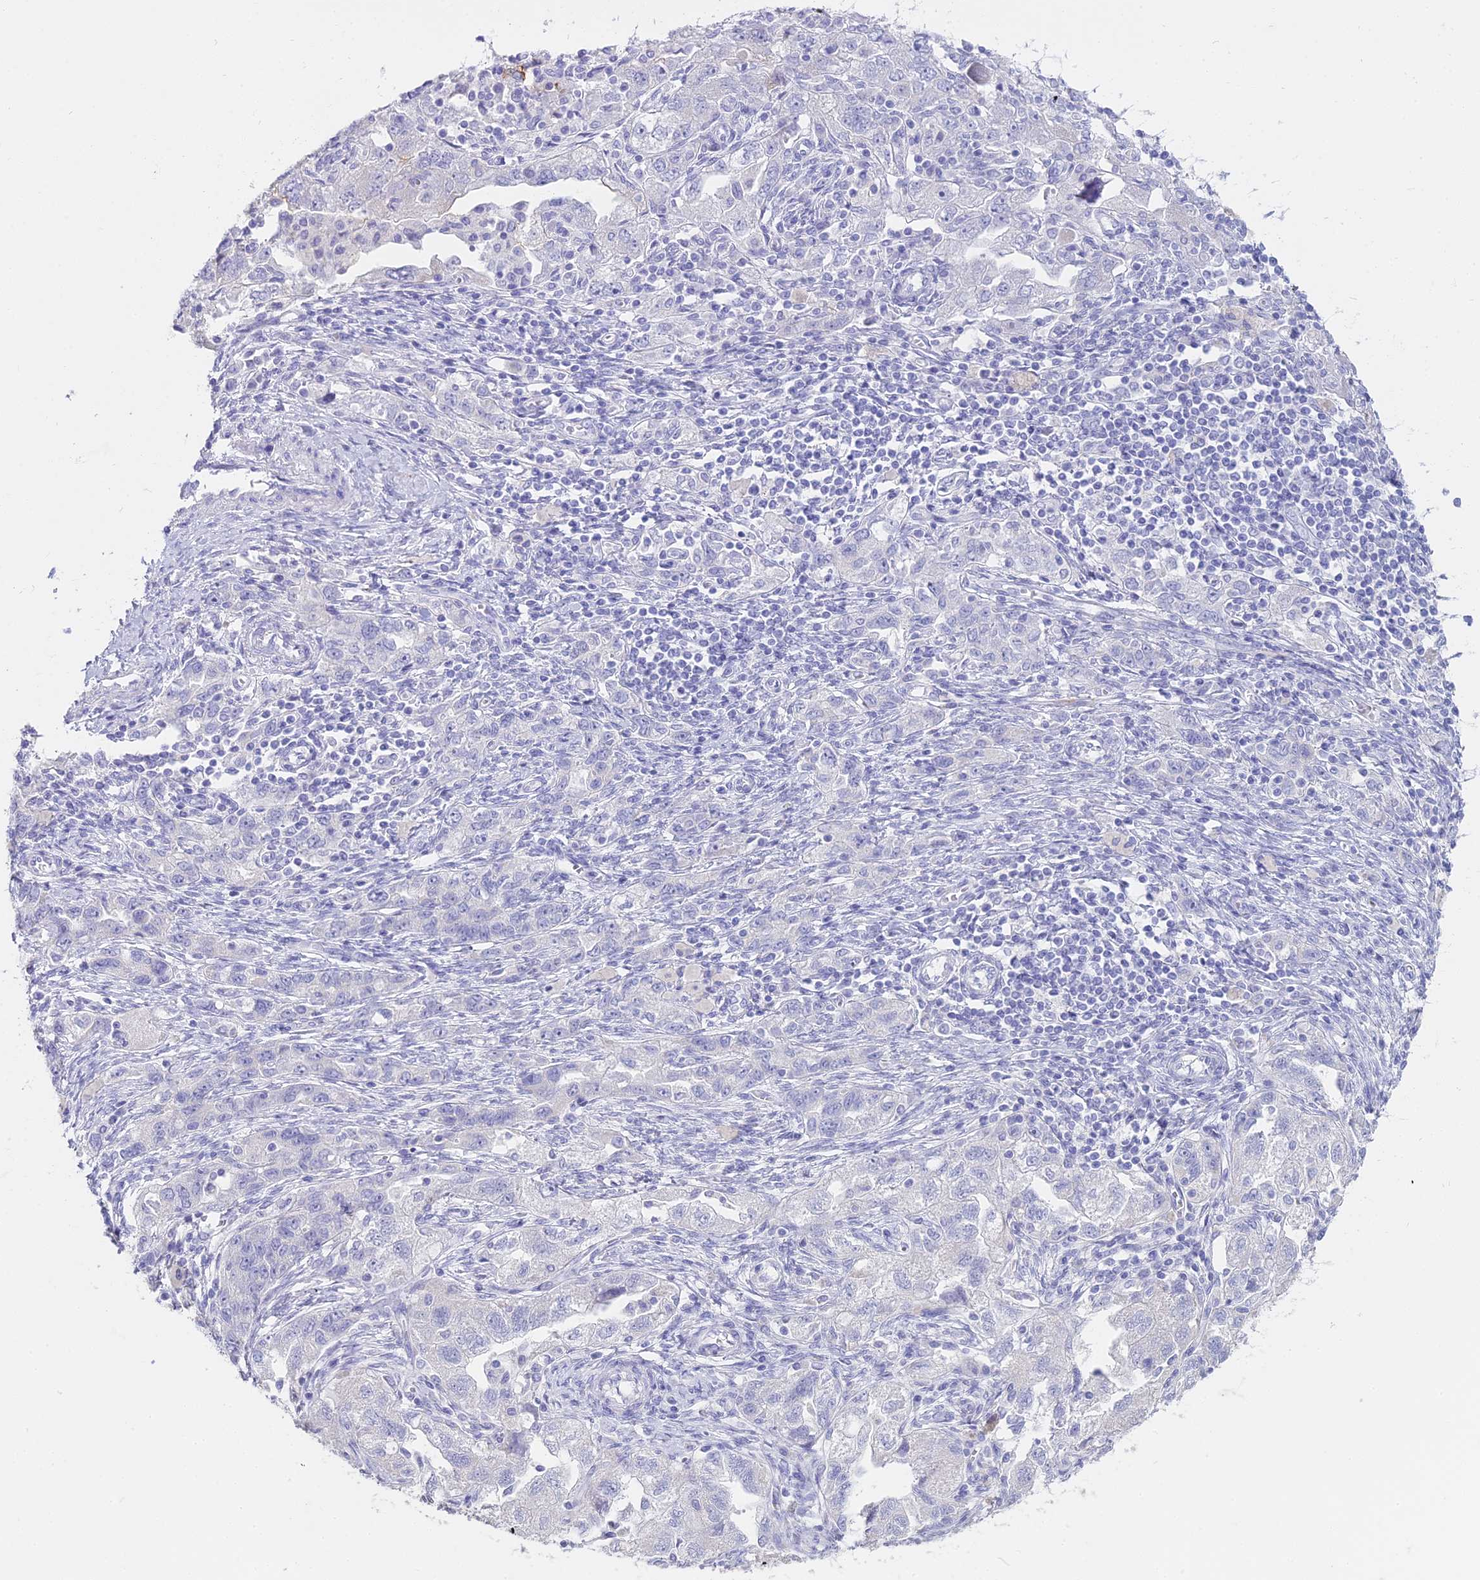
{"staining": {"intensity": "strong", "quantity": "<25%", "location": "cytoplasmic/membranous"}, "tissue": "ovarian cancer", "cell_type": "Tumor cells", "image_type": "cancer", "snomed": [{"axis": "morphology", "description": "Carcinoma, NOS"}, {"axis": "morphology", "description": "Cystadenocarcinoma, serous, NOS"}, {"axis": "topography", "description": "Ovary"}], "caption": "Immunohistochemistry (DAB (3,3'-diaminobenzidine)) staining of ovarian cancer (carcinoma) reveals strong cytoplasmic/membranous protein staining in about <25% of tumor cells.", "gene": "ALPP", "patient": {"sex": "female", "age": 69}}